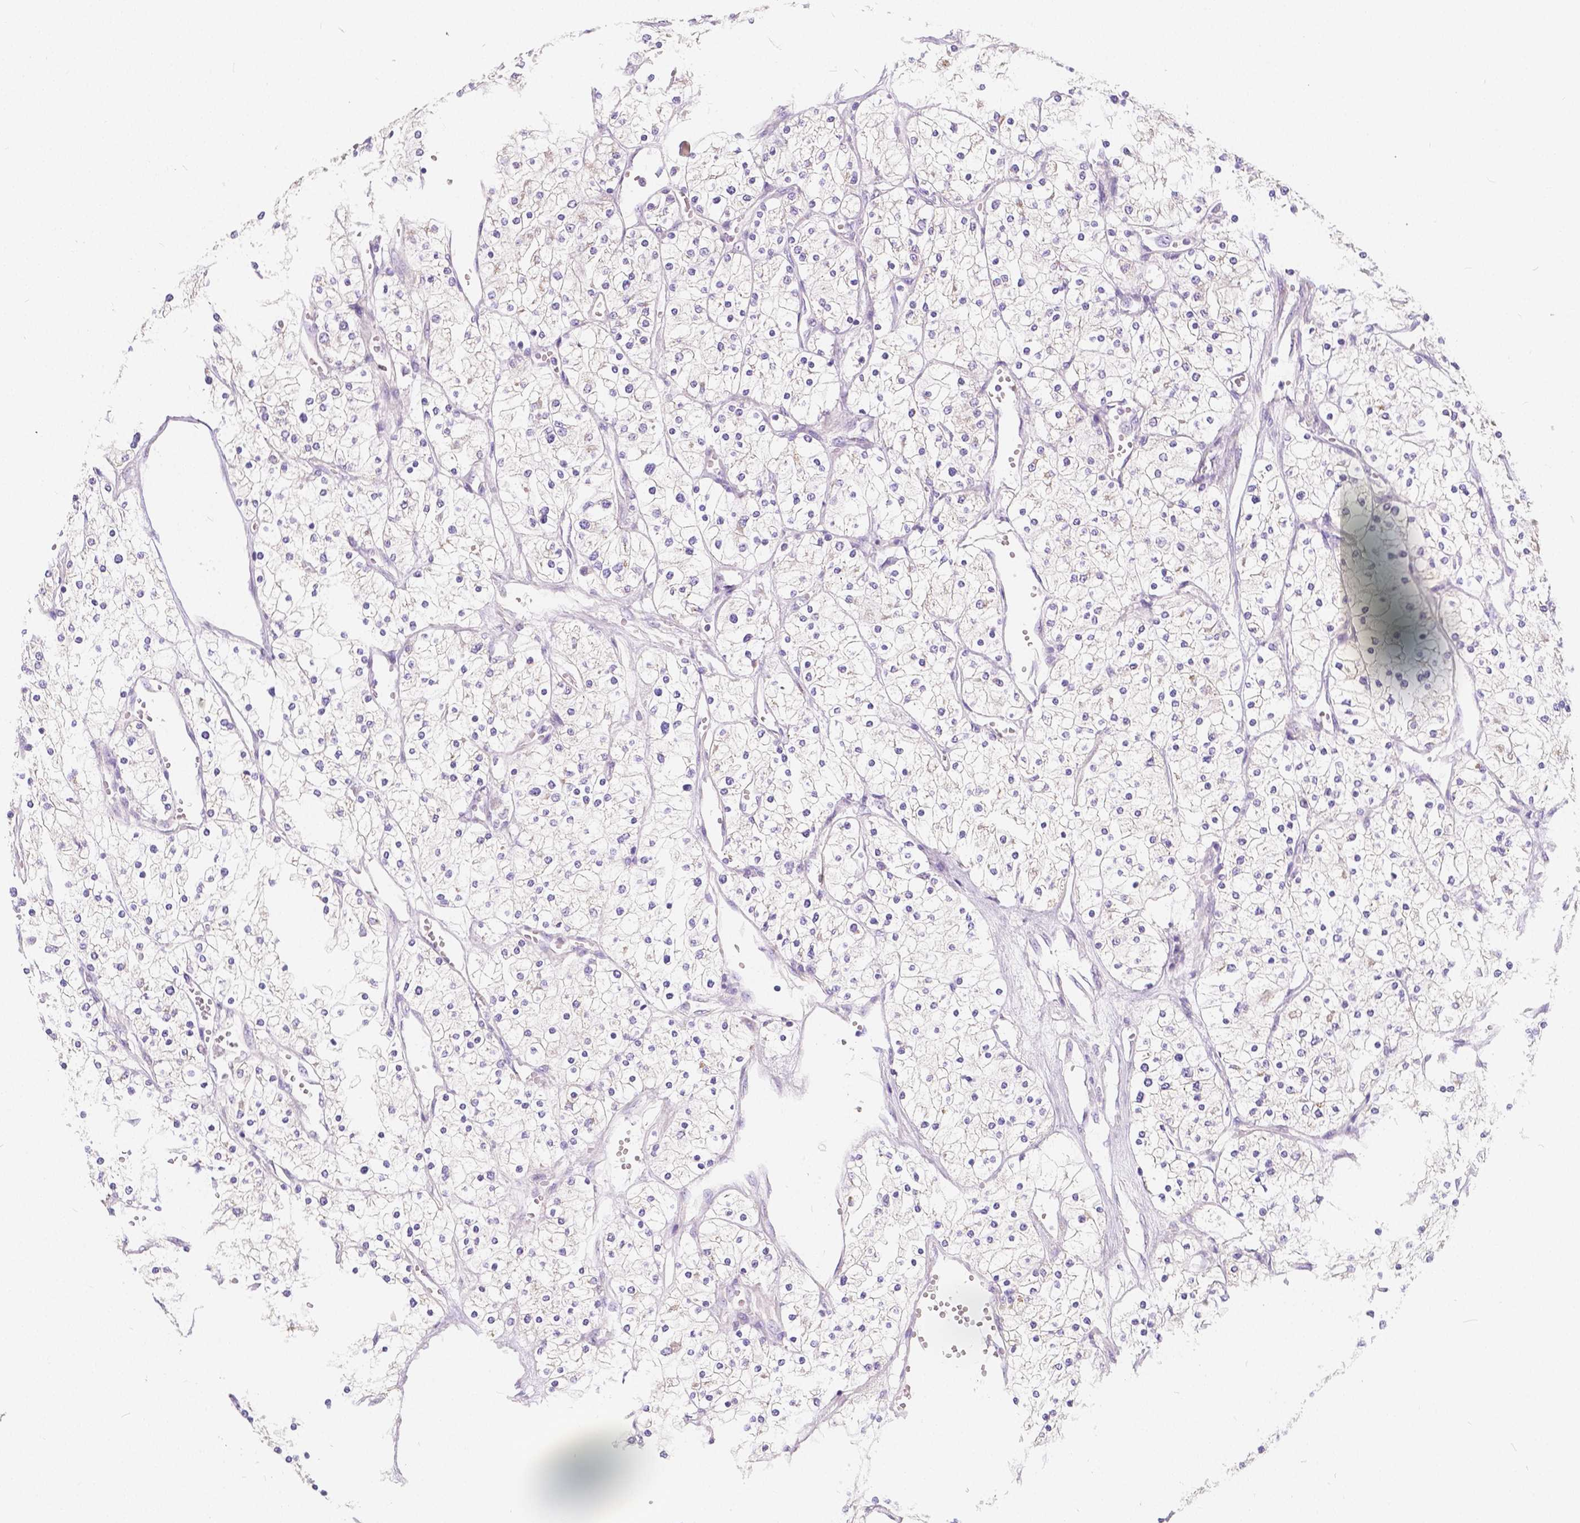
{"staining": {"intensity": "negative", "quantity": "none", "location": "none"}, "tissue": "renal cancer", "cell_type": "Tumor cells", "image_type": "cancer", "snomed": [{"axis": "morphology", "description": "Adenocarcinoma, NOS"}, {"axis": "topography", "description": "Kidney"}], "caption": "Renal adenocarcinoma was stained to show a protein in brown. There is no significant expression in tumor cells.", "gene": "RNF186", "patient": {"sex": "male", "age": 80}}